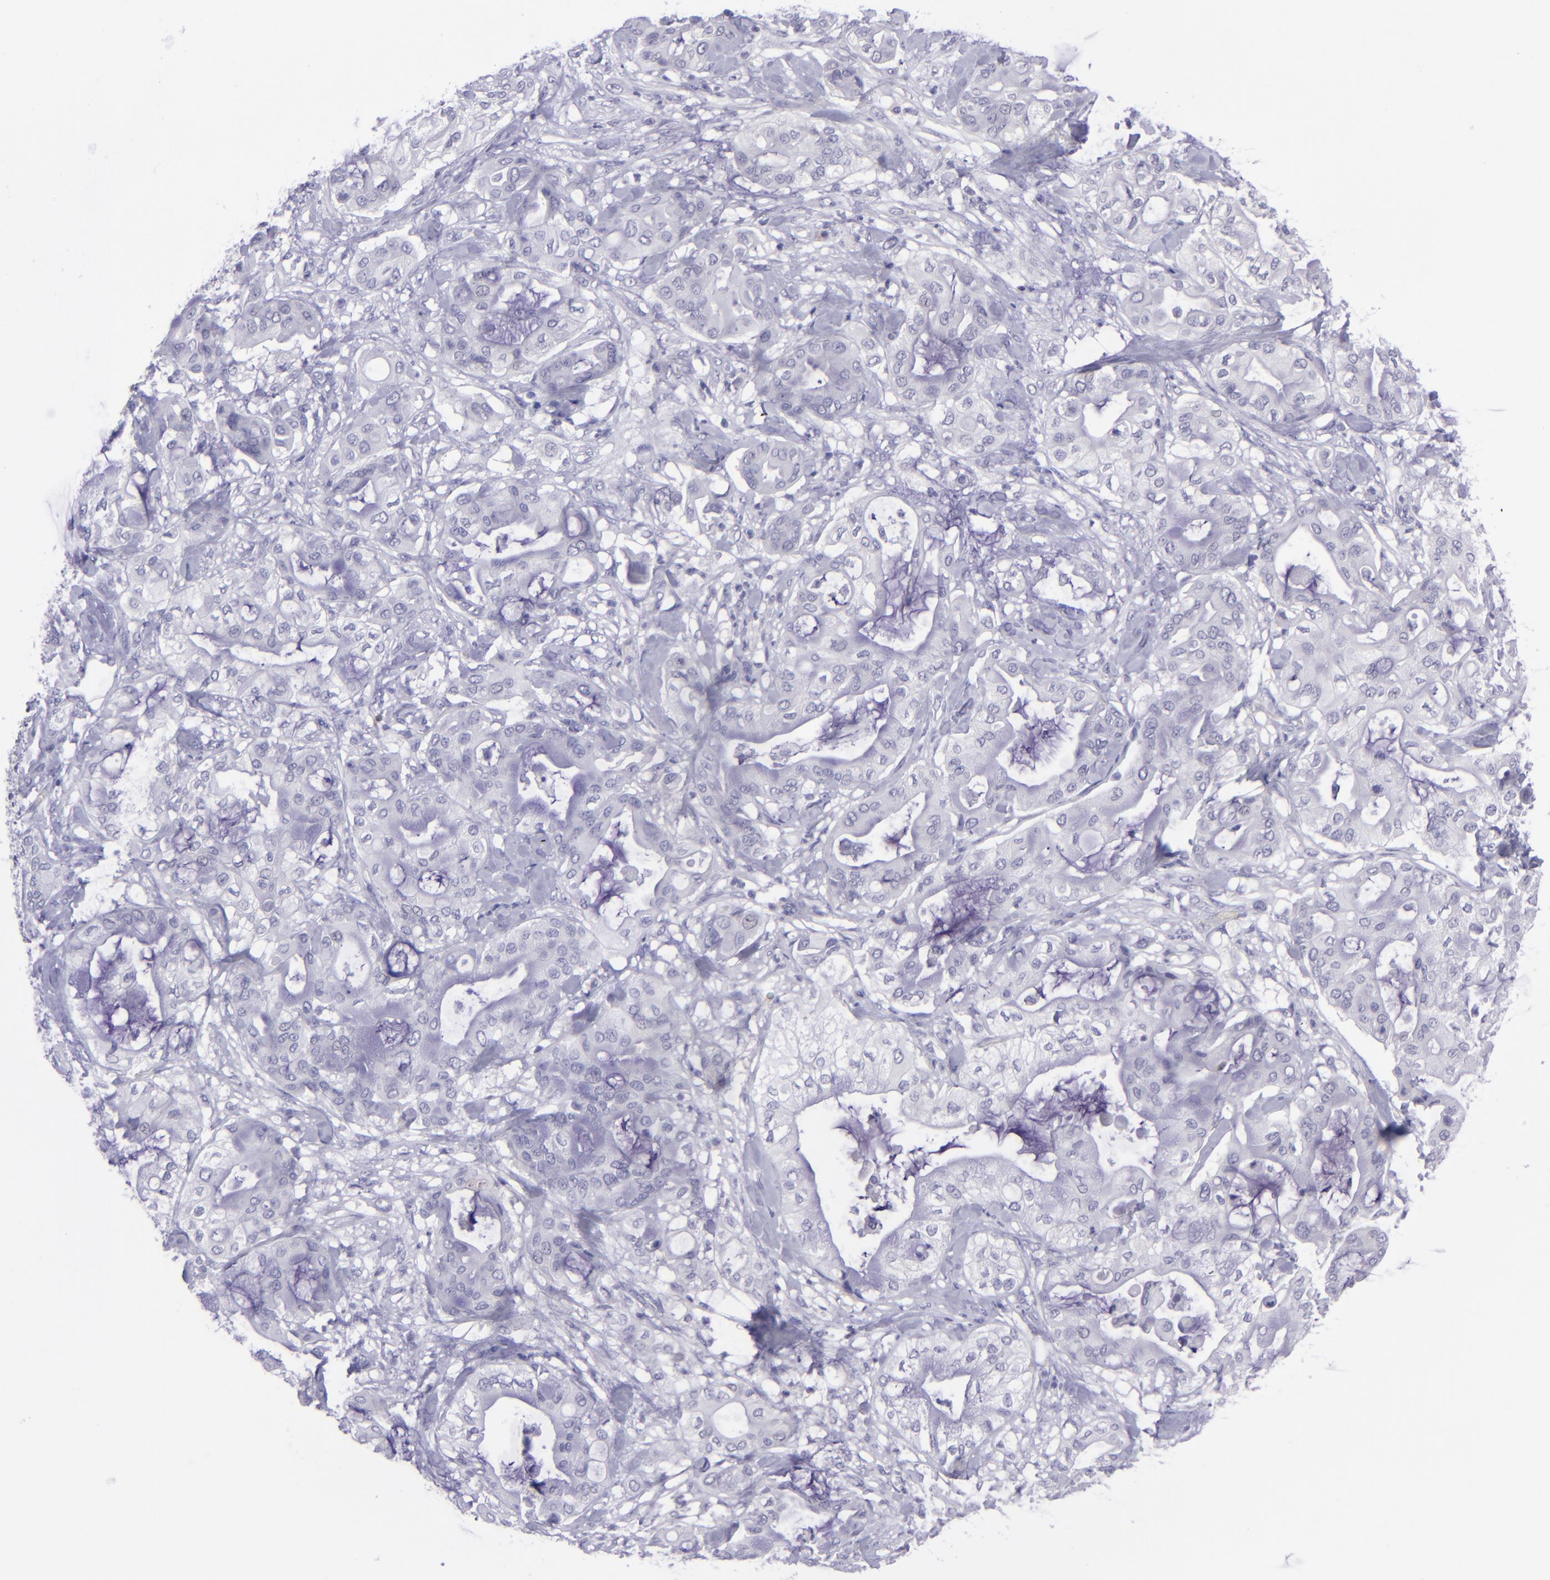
{"staining": {"intensity": "negative", "quantity": "none", "location": "none"}, "tissue": "pancreatic cancer", "cell_type": "Tumor cells", "image_type": "cancer", "snomed": [{"axis": "morphology", "description": "Adenocarcinoma, NOS"}, {"axis": "morphology", "description": "Adenocarcinoma, metastatic, NOS"}, {"axis": "topography", "description": "Lymph node"}, {"axis": "topography", "description": "Pancreas"}, {"axis": "topography", "description": "Duodenum"}], "caption": "This is an immunohistochemistry micrograph of human metastatic adenocarcinoma (pancreatic). There is no positivity in tumor cells.", "gene": "POU2F2", "patient": {"sex": "female", "age": 64}}